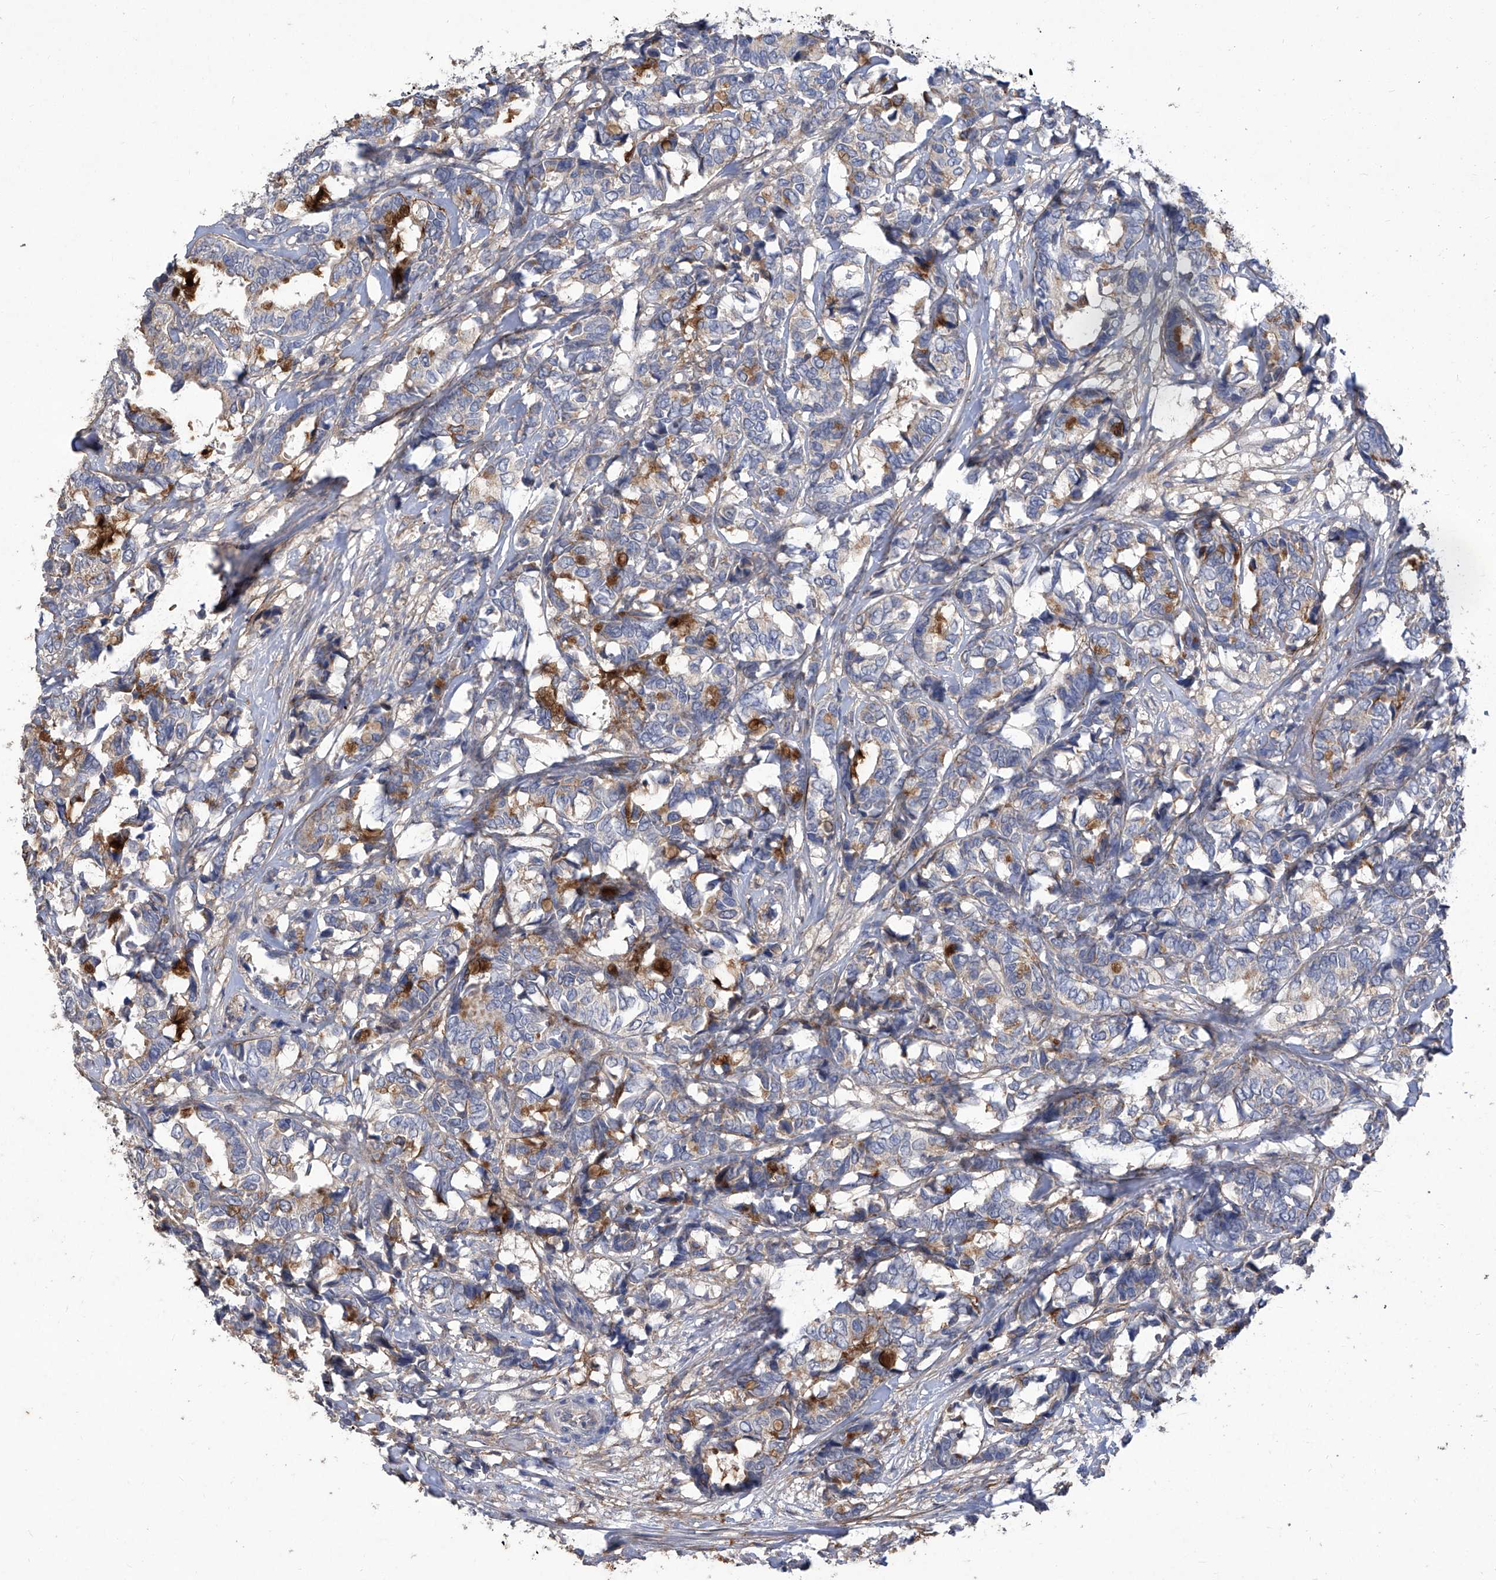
{"staining": {"intensity": "moderate", "quantity": "<25%", "location": "cytoplasmic/membranous"}, "tissue": "breast cancer", "cell_type": "Tumor cells", "image_type": "cancer", "snomed": [{"axis": "morphology", "description": "Duct carcinoma"}, {"axis": "topography", "description": "Breast"}], "caption": "Tumor cells exhibit low levels of moderate cytoplasmic/membranous expression in approximately <25% of cells in human breast cancer (infiltrating ductal carcinoma).", "gene": "TXNIP", "patient": {"sex": "female", "age": 87}}